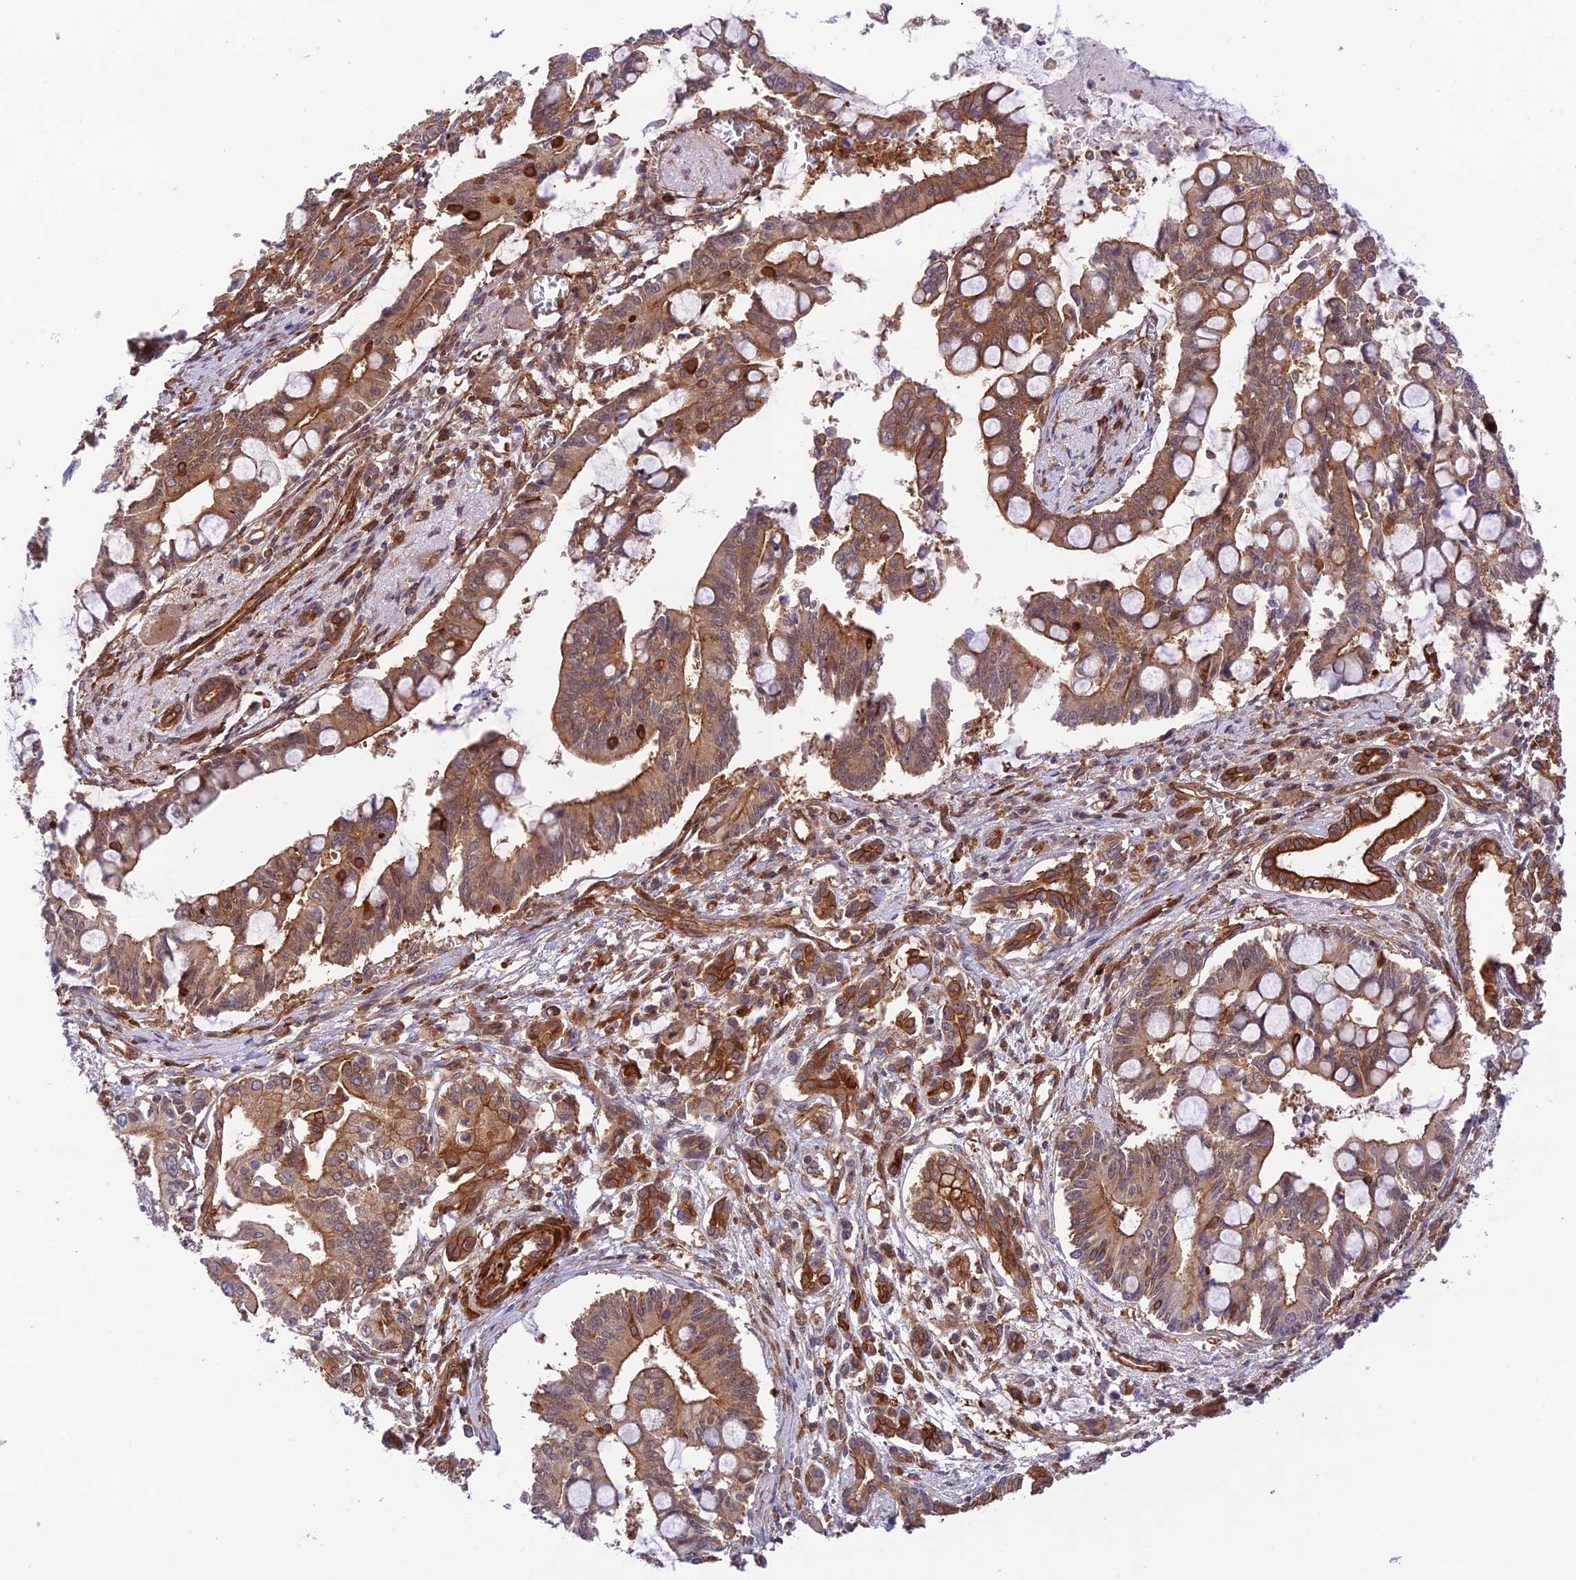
{"staining": {"intensity": "moderate", "quantity": ">75%", "location": "cytoplasmic/membranous"}, "tissue": "pancreatic cancer", "cell_type": "Tumor cells", "image_type": "cancer", "snomed": [{"axis": "morphology", "description": "Adenocarcinoma, NOS"}, {"axis": "topography", "description": "Pancreas"}], "caption": "Pancreatic adenocarcinoma tissue exhibits moderate cytoplasmic/membranous expression in approximately >75% of tumor cells, visualized by immunohistochemistry. (brown staining indicates protein expression, while blue staining denotes nuclei).", "gene": "EVI5L", "patient": {"sex": "male", "age": 68}}